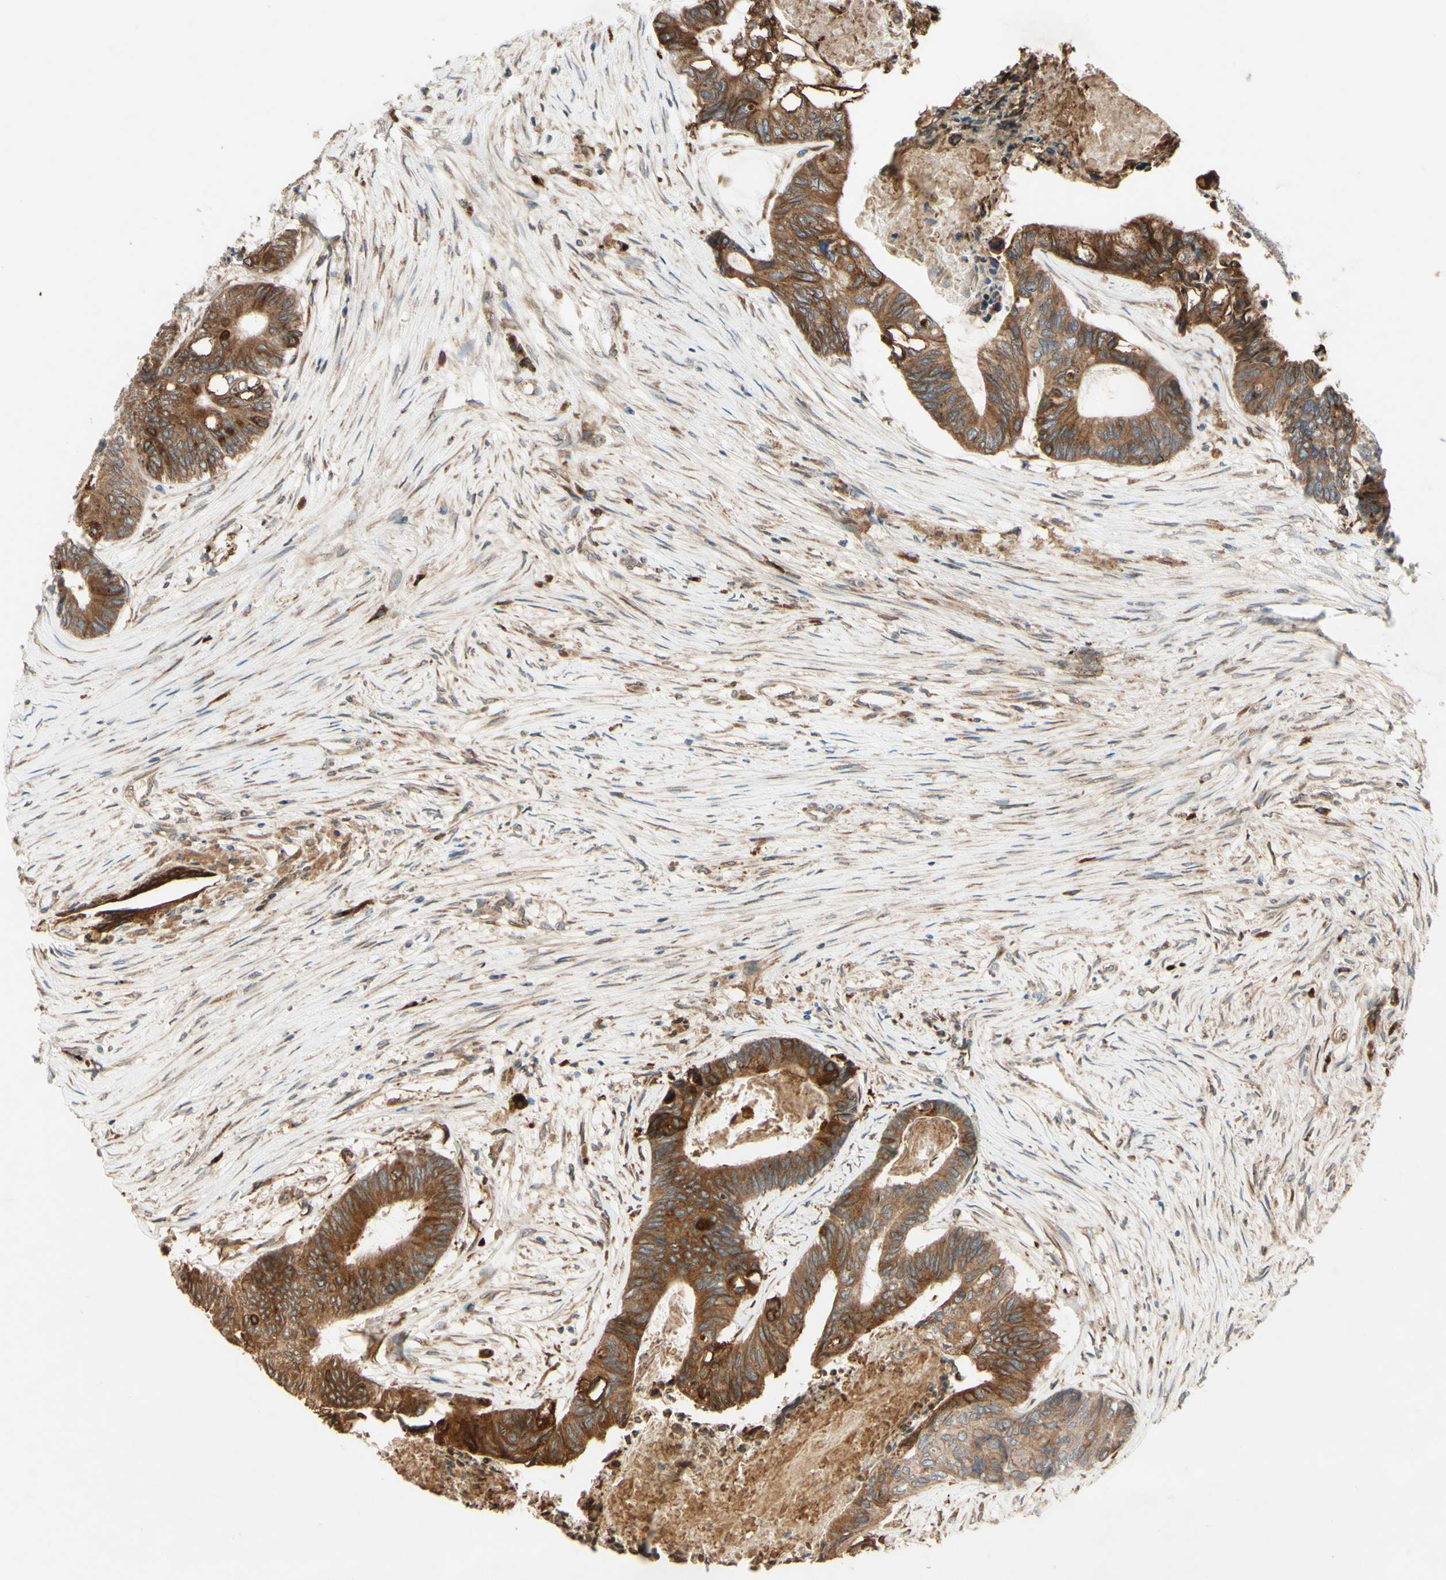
{"staining": {"intensity": "strong", "quantity": "25%-75%", "location": "cytoplasmic/membranous,nuclear"}, "tissue": "colorectal cancer", "cell_type": "Tumor cells", "image_type": "cancer", "snomed": [{"axis": "morphology", "description": "Adenocarcinoma, NOS"}, {"axis": "topography", "description": "Rectum"}], "caption": "Immunohistochemical staining of human colorectal cancer (adenocarcinoma) shows high levels of strong cytoplasmic/membranous and nuclear positivity in about 25%-75% of tumor cells.", "gene": "PTPRU", "patient": {"sex": "male", "age": 63}}